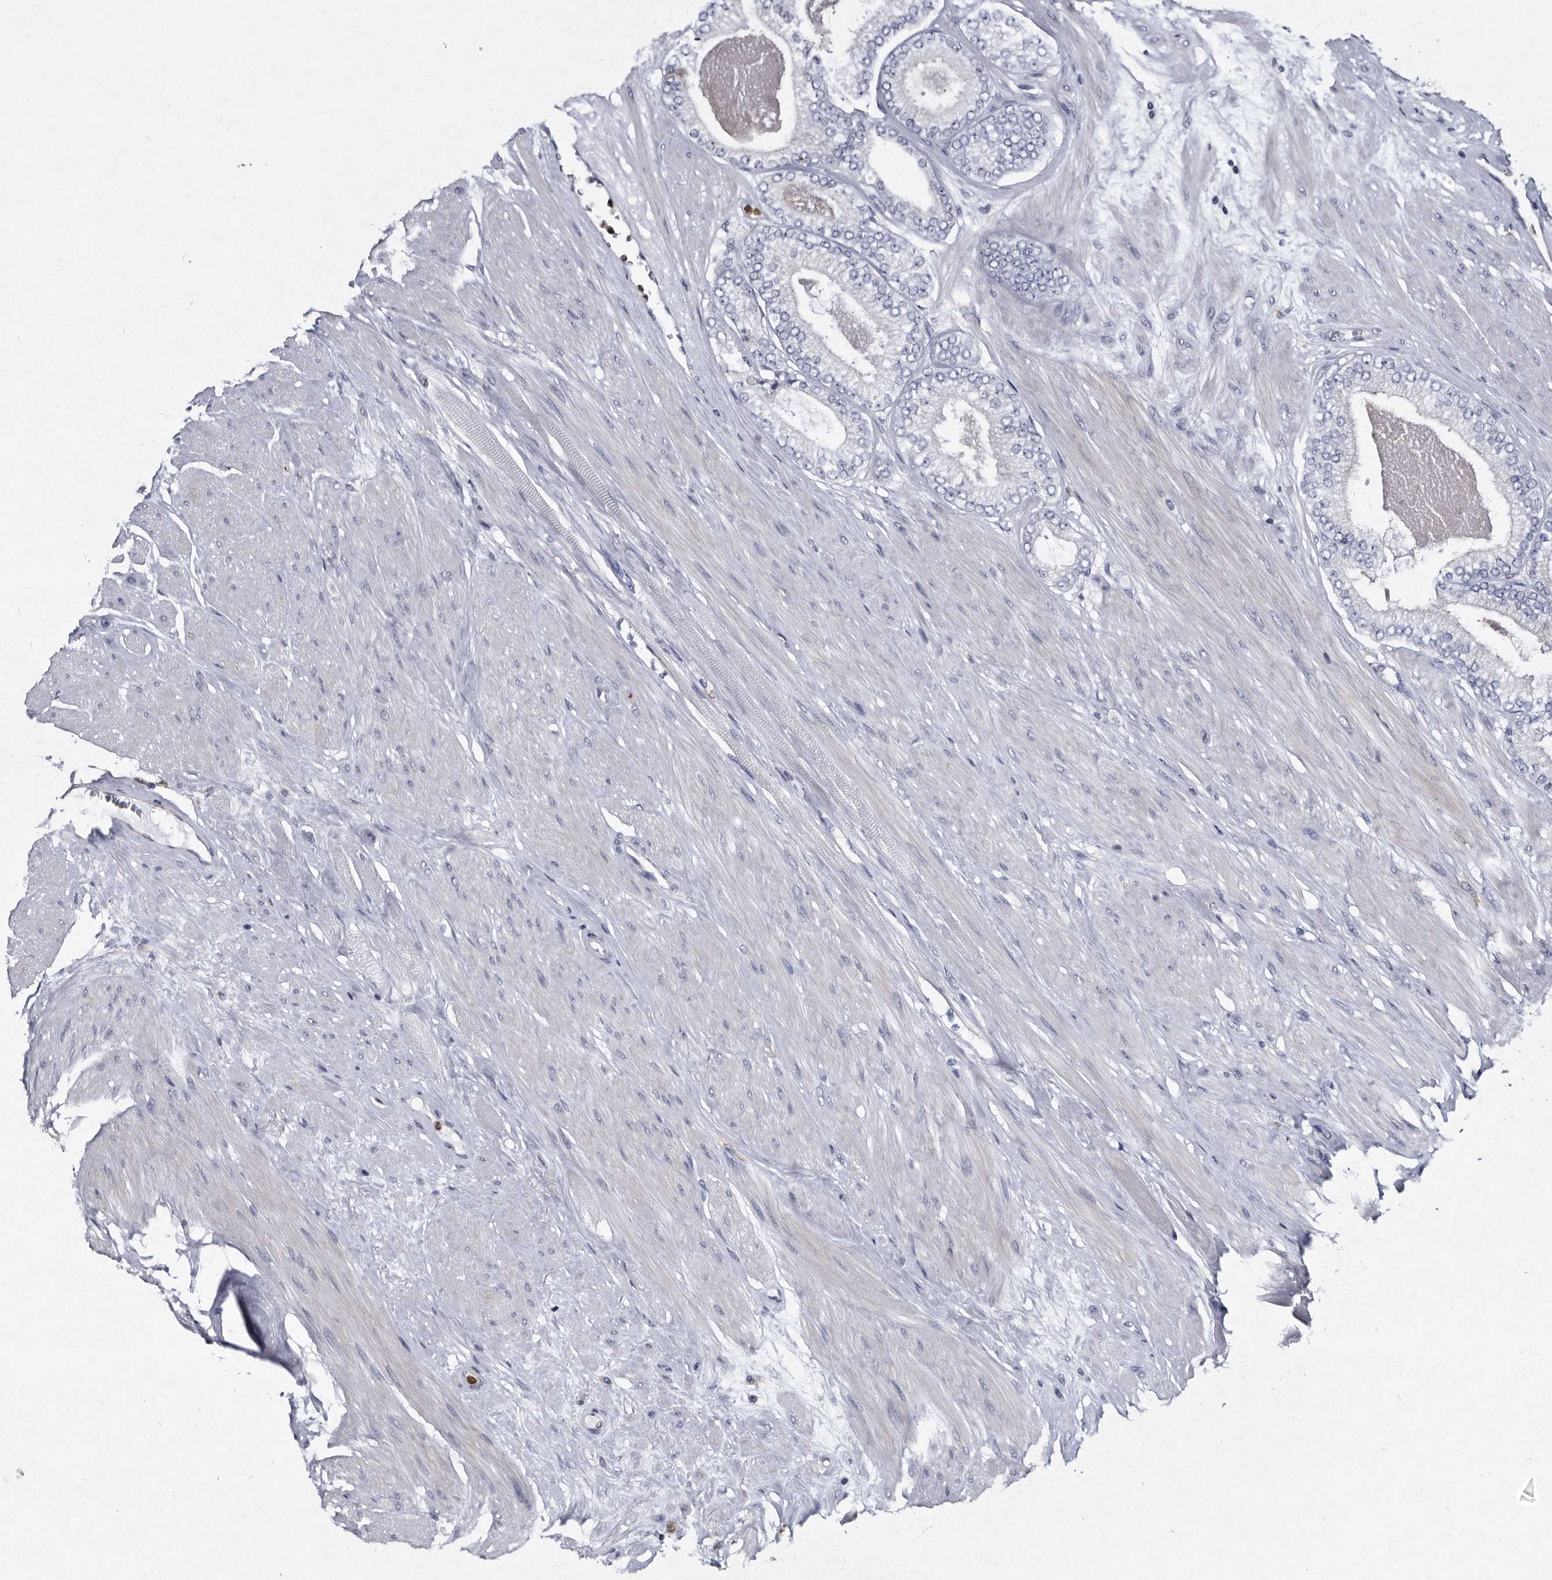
{"staining": {"intensity": "negative", "quantity": "none", "location": "none"}, "tissue": "prostate cancer", "cell_type": "Tumor cells", "image_type": "cancer", "snomed": [{"axis": "morphology", "description": "Adenocarcinoma, High grade"}, {"axis": "topography", "description": "Prostate"}], "caption": "An IHC histopathology image of adenocarcinoma (high-grade) (prostate) is shown. There is no staining in tumor cells of adenocarcinoma (high-grade) (prostate).", "gene": "SERPINB8", "patient": {"sex": "male", "age": 61}}